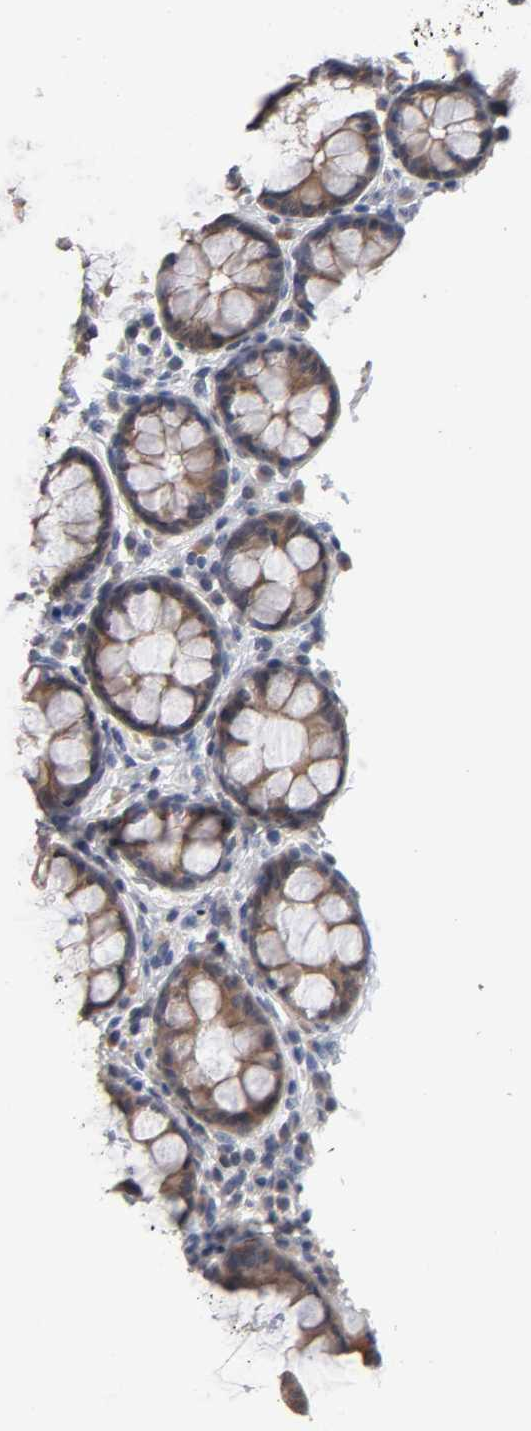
{"staining": {"intensity": "moderate", "quantity": ">75%", "location": "cytoplasmic/membranous"}, "tissue": "rectum", "cell_type": "Glandular cells", "image_type": "normal", "snomed": [{"axis": "morphology", "description": "Normal tissue, NOS"}, {"axis": "topography", "description": "Rectum"}], "caption": "This is an image of immunohistochemistry (IHC) staining of normal rectum, which shows moderate staining in the cytoplasmic/membranous of glandular cells.", "gene": "CXADR", "patient": {"sex": "male", "age": 92}}